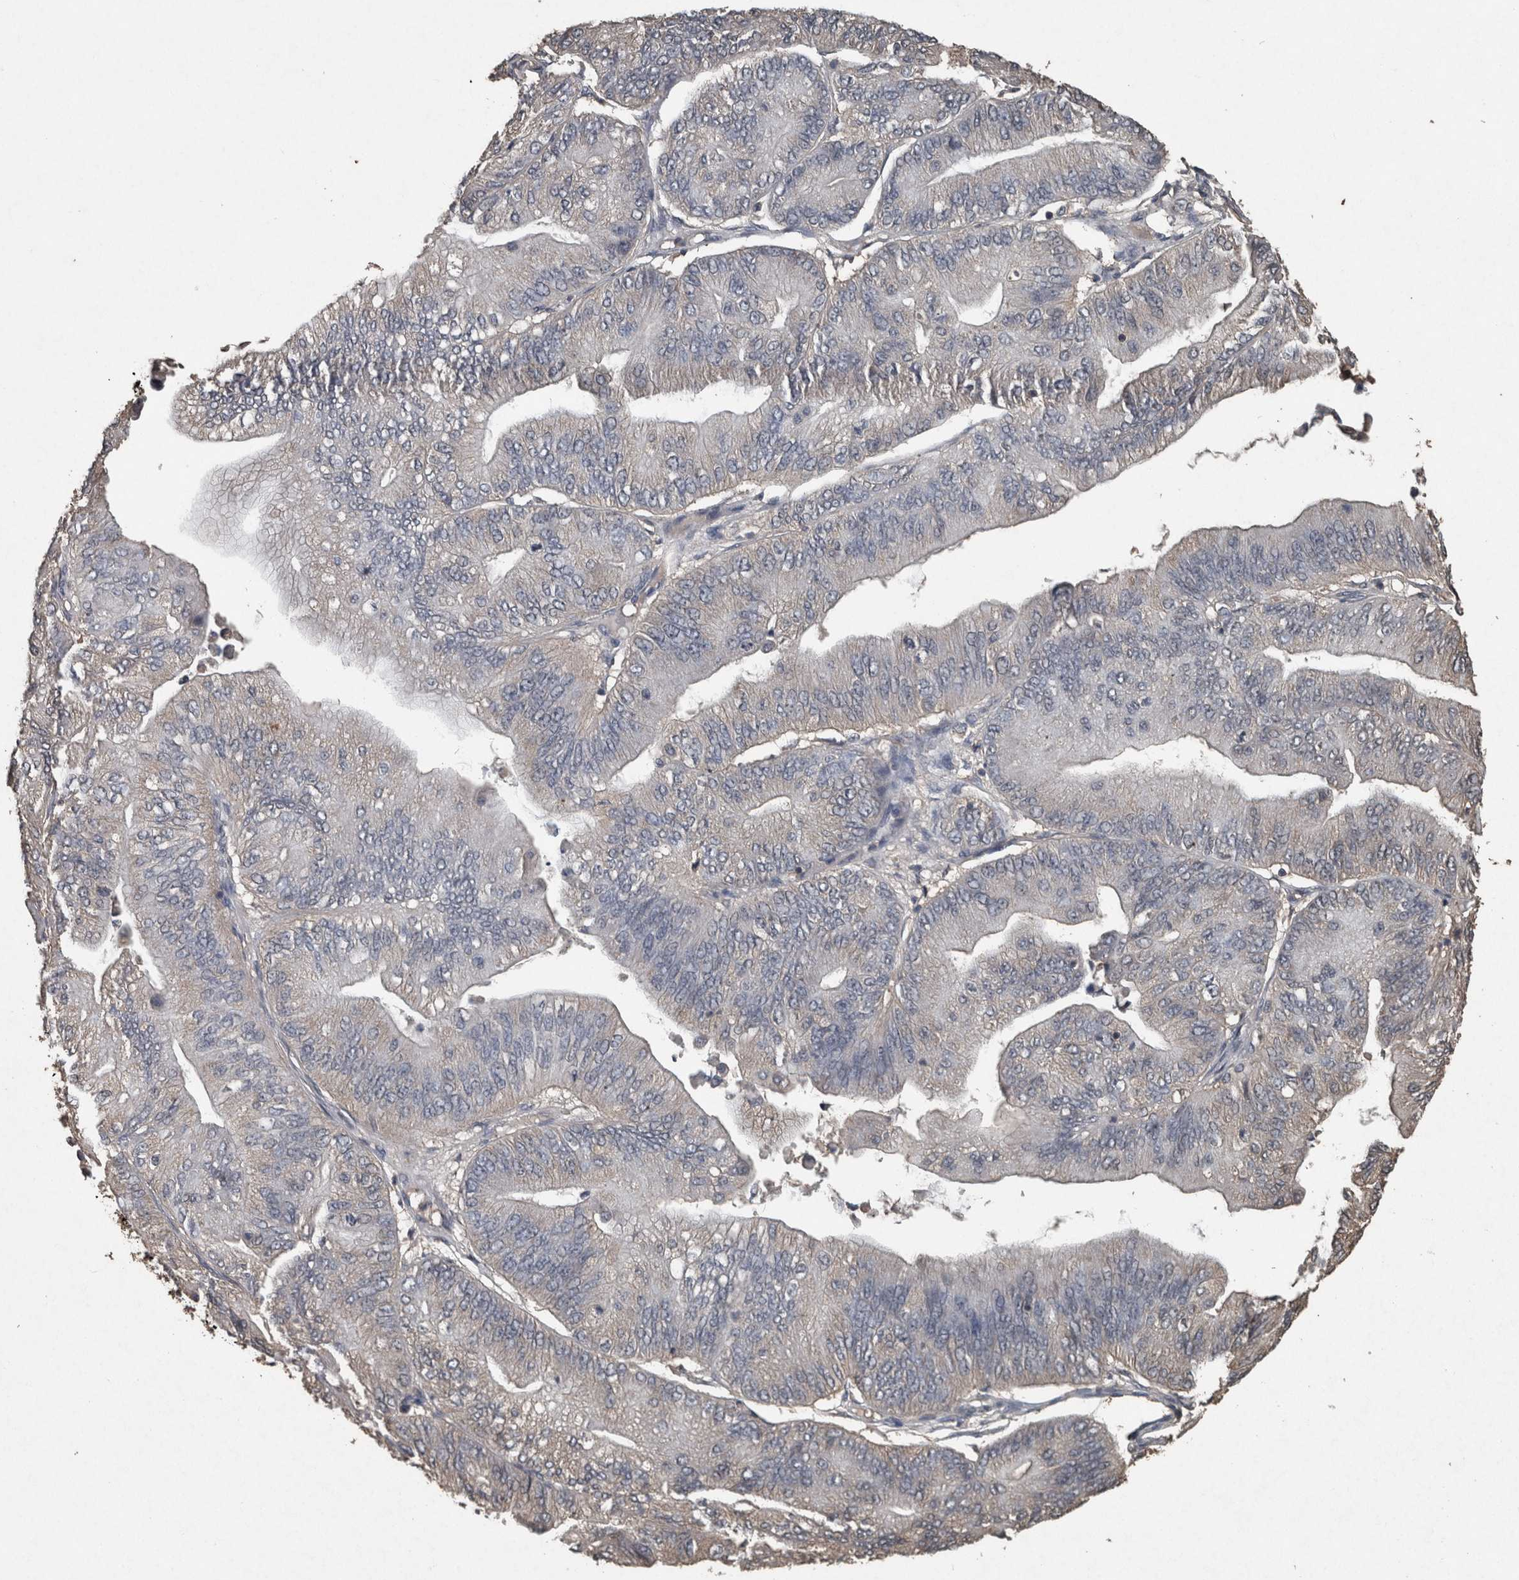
{"staining": {"intensity": "negative", "quantity": "none", "location": "none"}, "tissue": "ovarian cancer", "cell_type": "Tumor cells", "image_type": "cancer", "snomed": [{"axis": "morphology", "description": "Cystadenocarcinoma, mucinous, NOS"}, {"axis": "topography", "description": "Ovary"}], "caption": "Tumor cells show no significant expression in mucinous cystadenocarcinoma (ovarian).", "gene": "FGFRL1", "patient": {"sex": "female", "age": 61}}